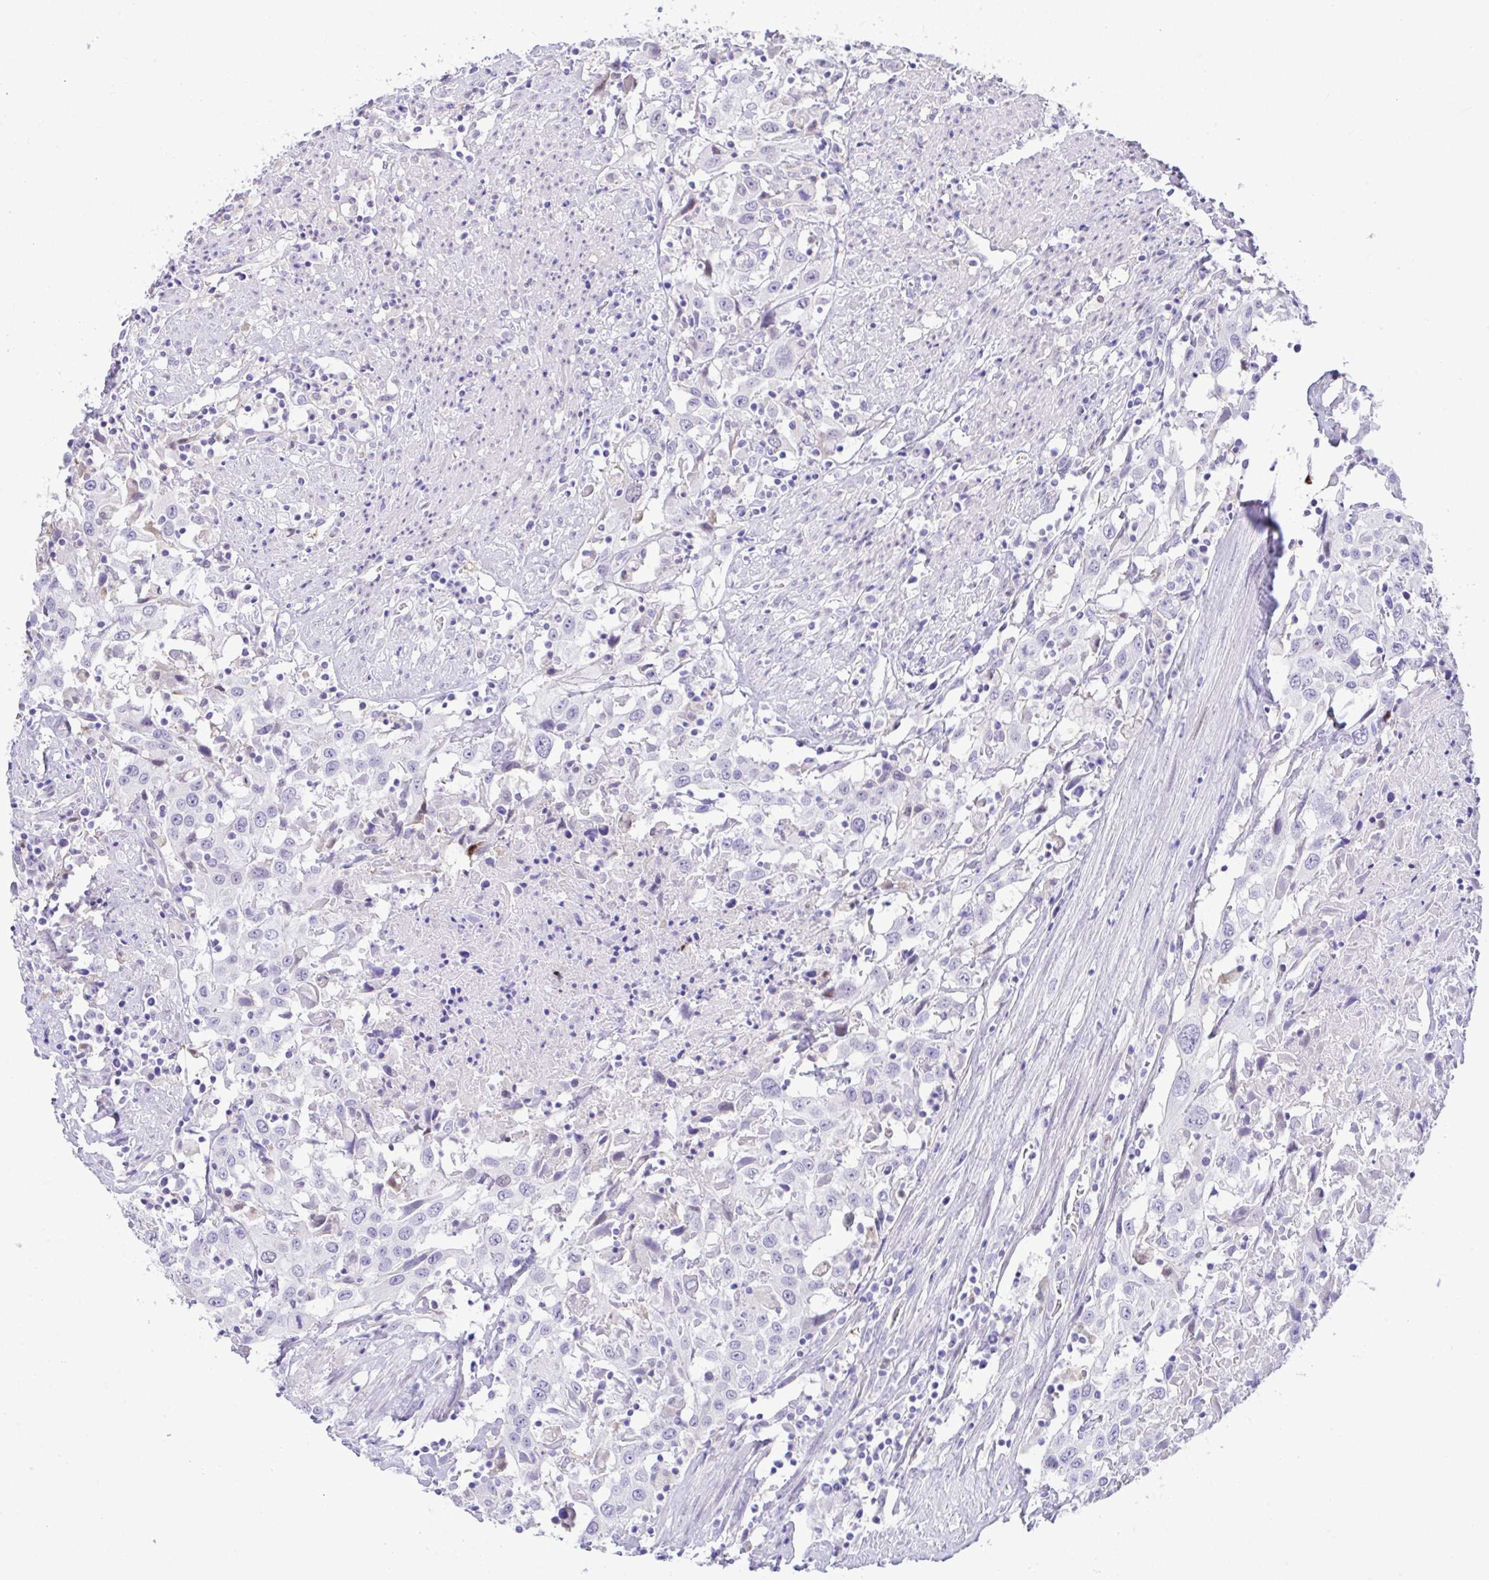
{"staining": {"intensity": "negative", "quantity": "none", "location": "none"}, "tissue": "urothelial cancer", "cell_type": "Tumor cells", "image_type": "cancer", "snomed": [{"axis": "morphology", "description": "Urothelial carcinoma, High grade"}, {"axis": "topography", "description": "Urinary bladder"}], "caption": "Tumor cells are negative for brown protein staining in urothelial cancer.", "gene": "ZNF485", "patient": {"sex": "male", "age": 61}}